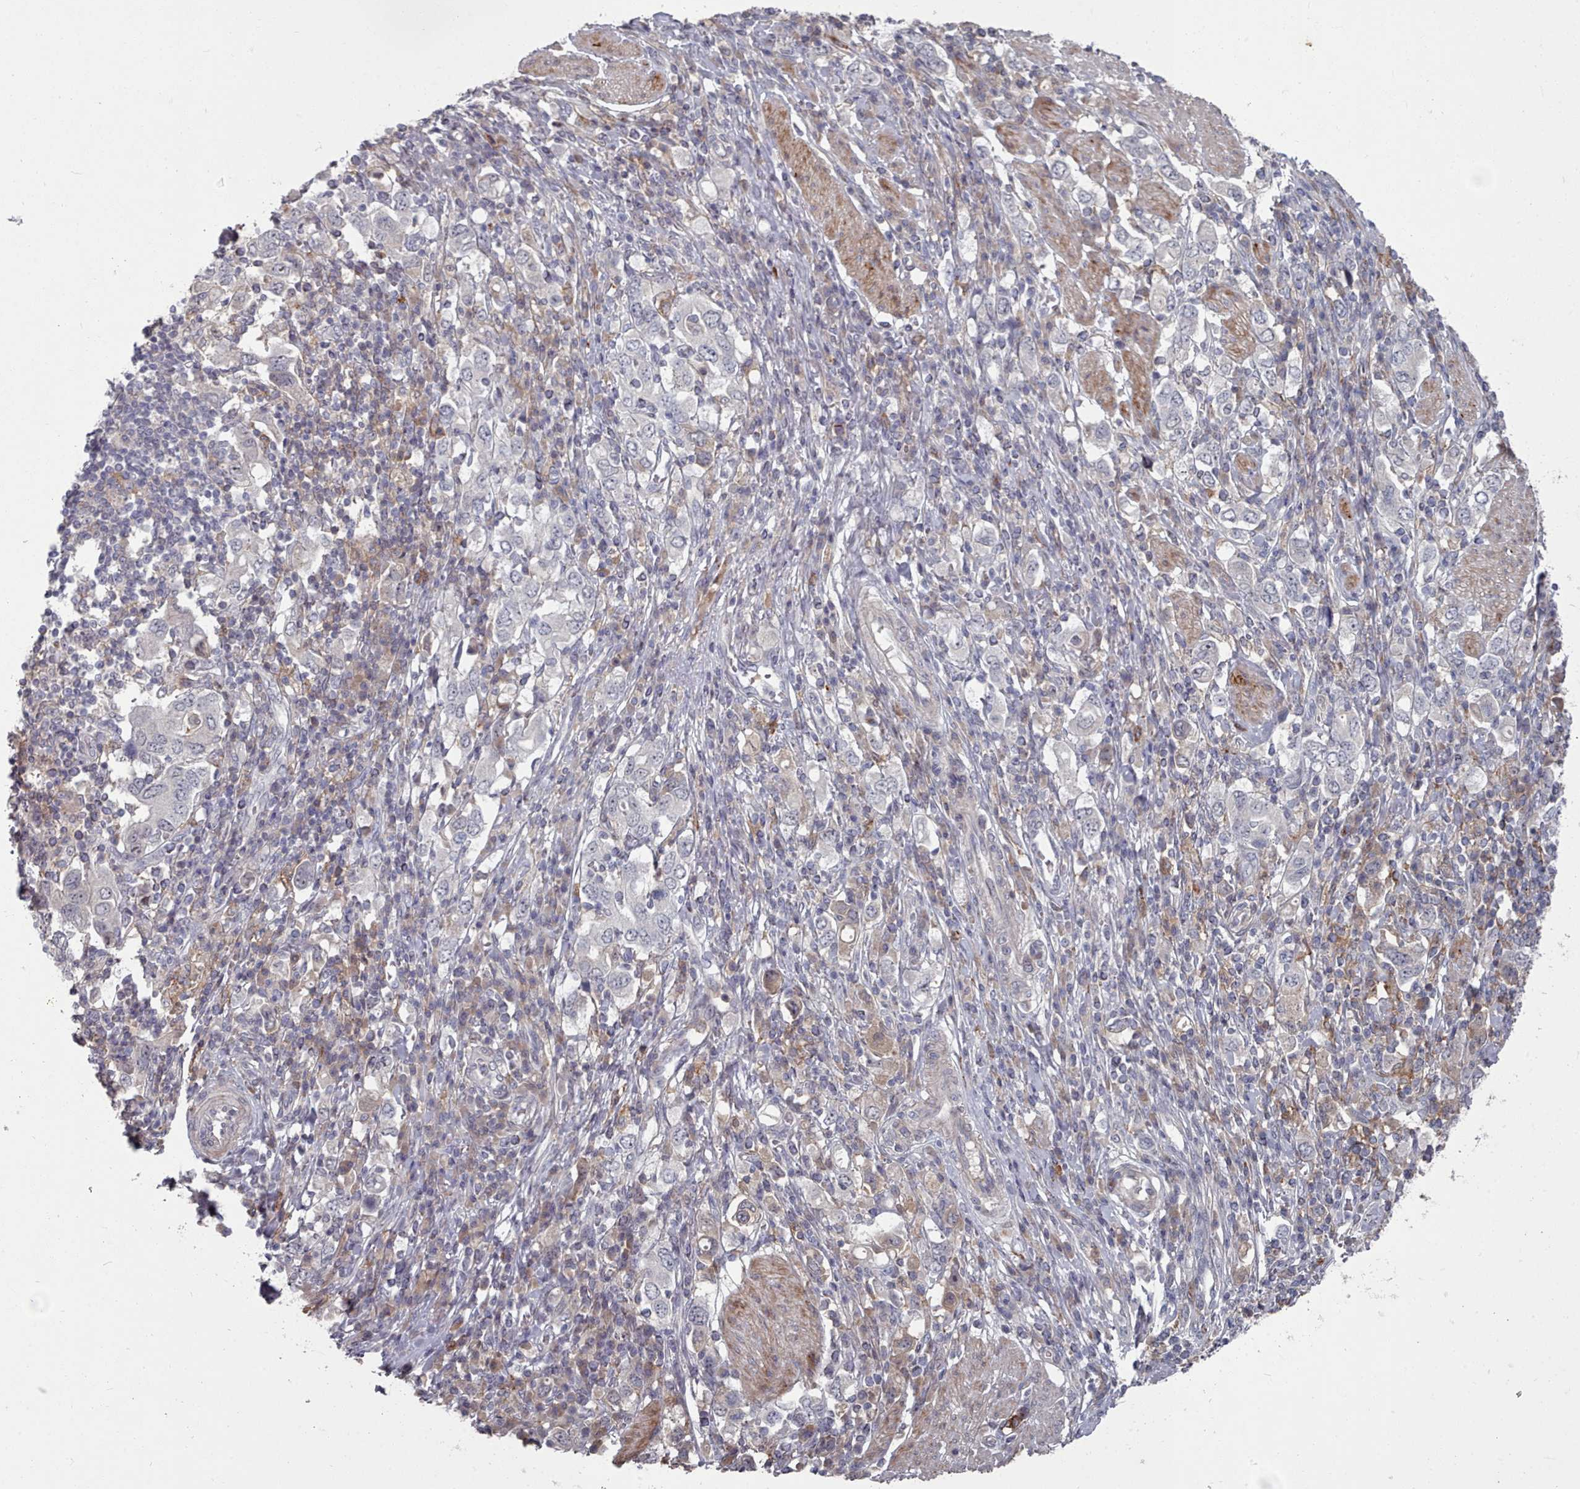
{"staining": {"intensity": "negative", "quantity": "none", "location": "none"}, "tissue": "stomach cancer", "cell_type": "Tumor cells", "image_type": "cancer", "snomed": [{"axis": "morphology", "description": "Adenocarcinoma, NOS"}, {"axis": "topography", "description": "Stomach, upper"}, {"axis": "topography", "description": "Stomach"}], "caption": "A histopathology image of human stomach cancer (adenocarcinoma) is negative for staining in tumor cells. (Immunohistochemistry, brightfield microscopy, high magnification).", "gene": "COL8A2", "patient": {"sex": "male", "age": 62}}